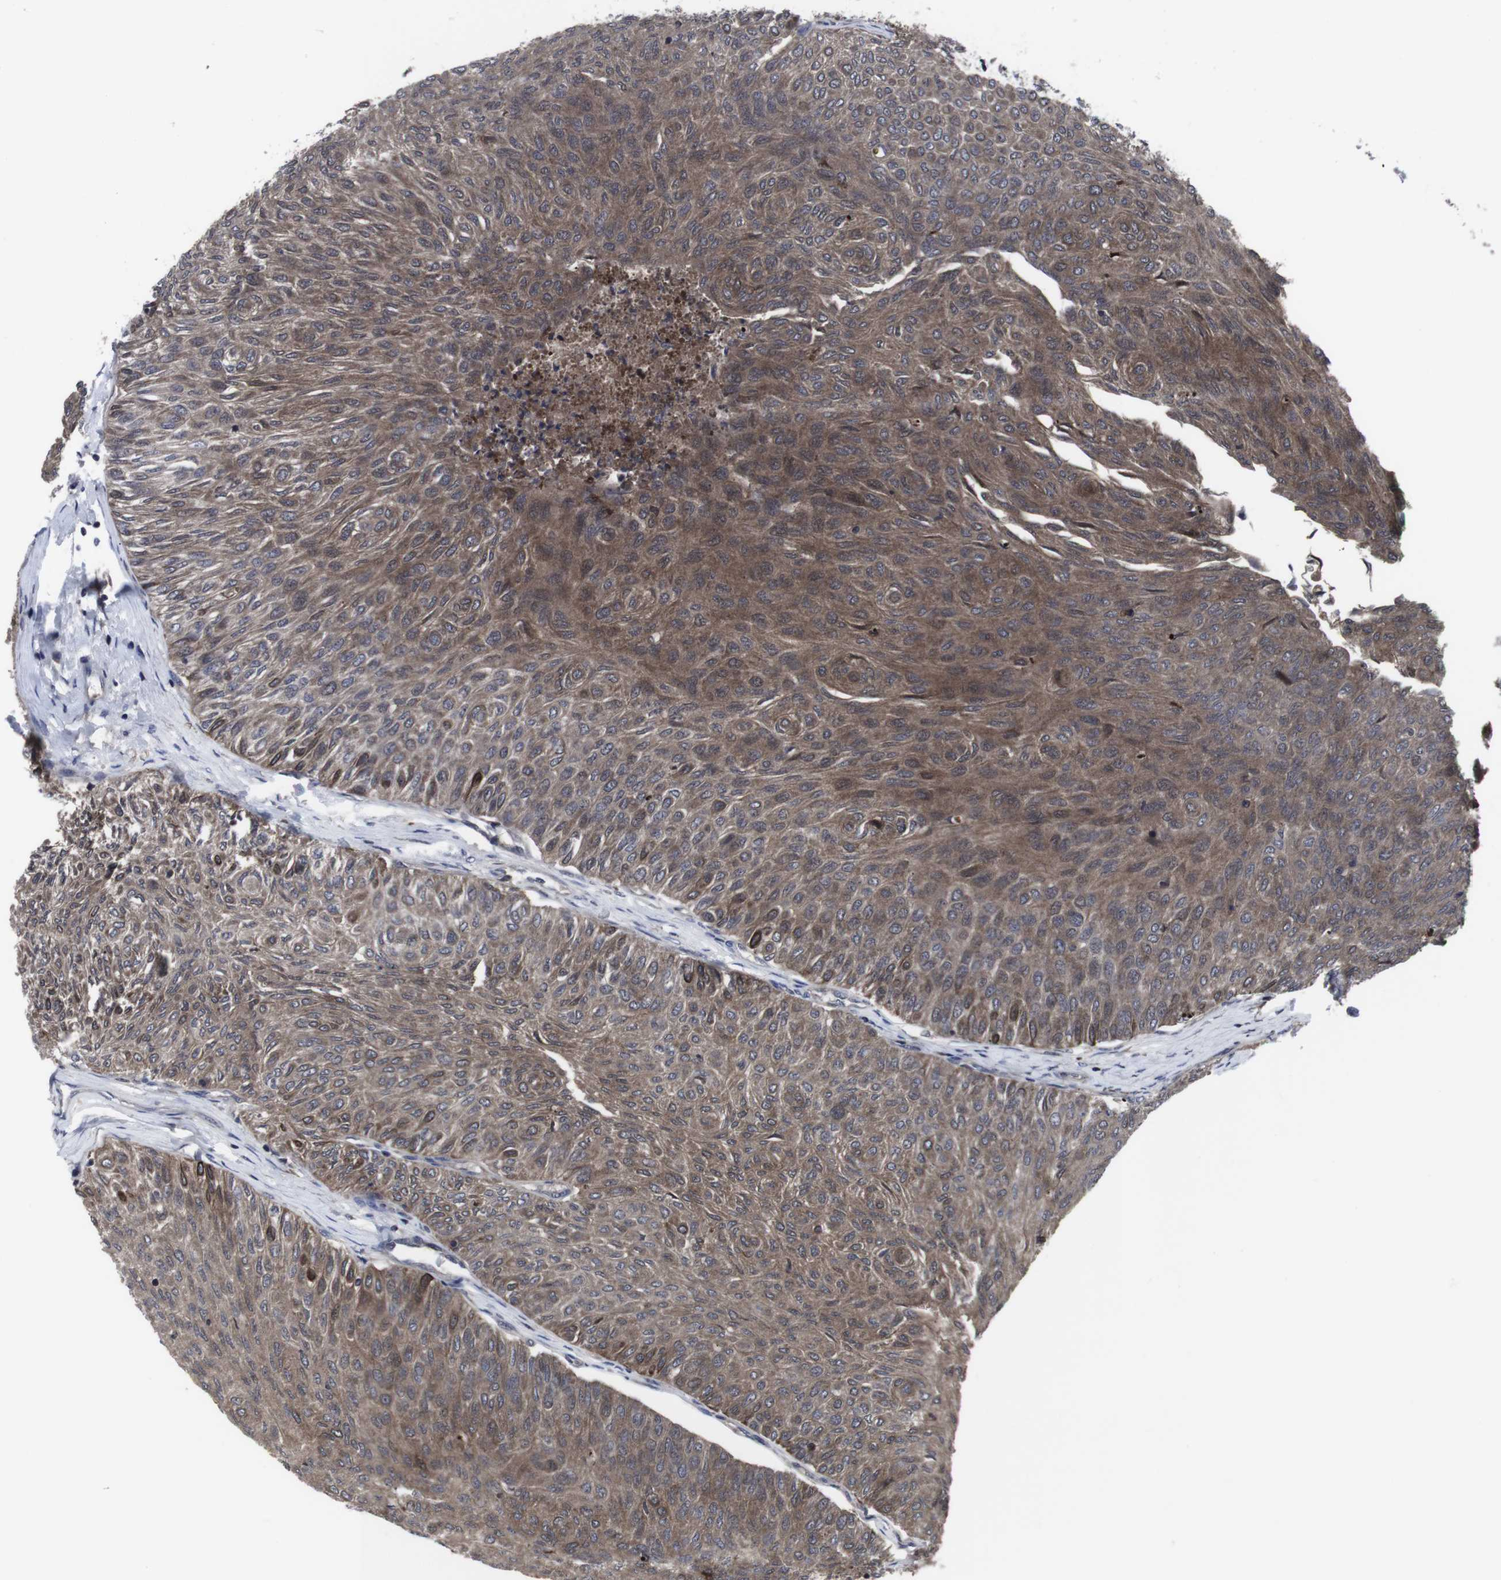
{"staining": {"intensity": "moderate", "quantity": ">75%", "location": "cytoplasmic/membranous"}, "tissue": "urothelial cancer", "cell_type": "Tumor cells", "image_type": "cancer", "snomed": [{"axis": "morphology", "description": "Urothelial carcinoma, Low grade"}, {"axis": "topography", "description": "Urinary bladder"}], "caption": "IHC histopathology image of urothelial carcinoma (low-grade) stained for a protein (brown), which exhibits medium levels of moderate cytoplasmic/membranous staining in about >75% of tumor cells.", "gene": "HPRT1", "patient": {"sex": "male", "age": 78}}